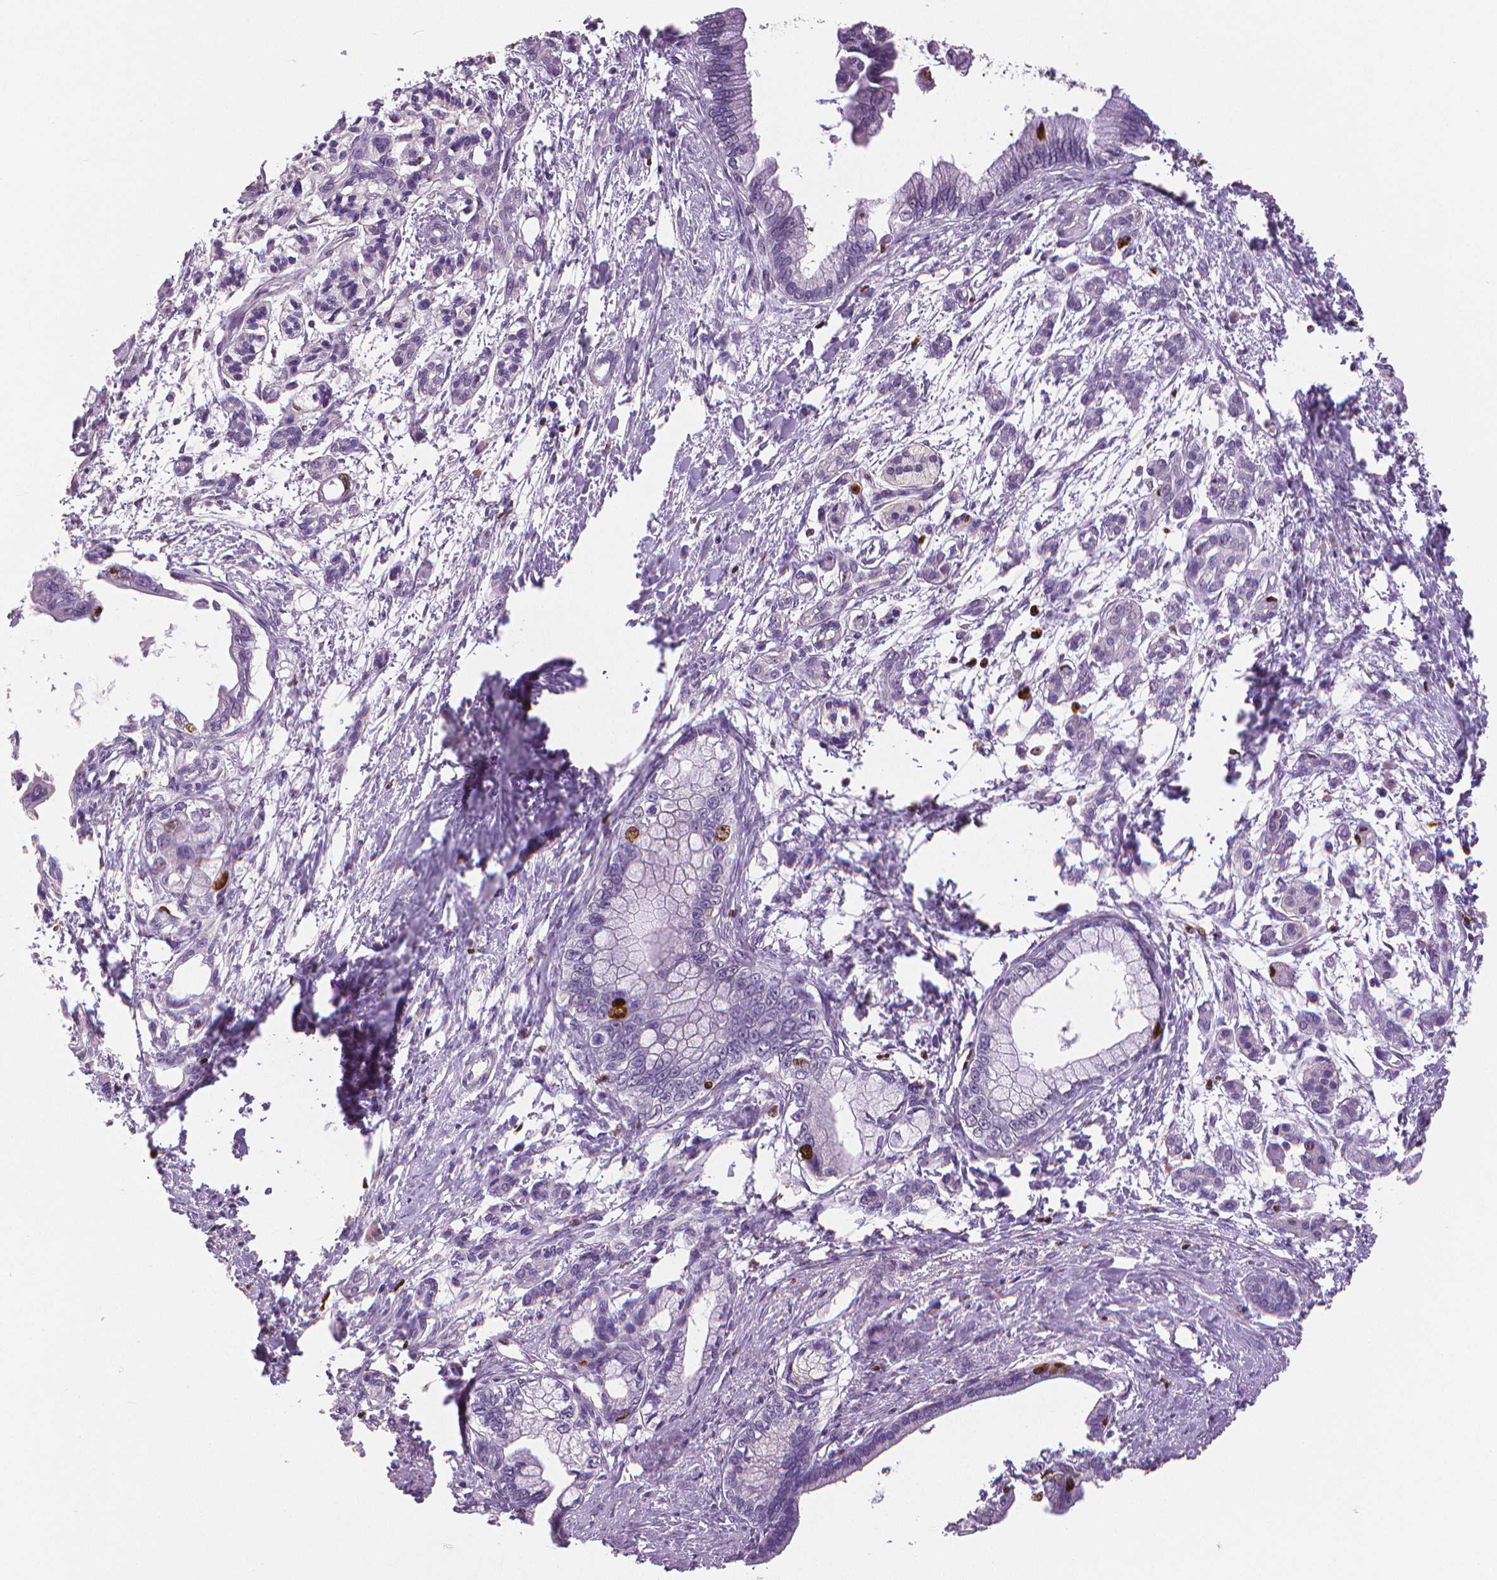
{"staining": {"intensity": "strong", "quantity": "<25%", "location": "nuclear"}, "tissue": "pancreatic cancer", "cell_type": "Tumor cells", "image_type": "cancer", "snomed": [{"axis": "morphology", "description": "Adenocarcinoma, NOS"}, {"axis": "topography", "description": "Pancreas"}], "caption": "Protein staining displays strong nuclear expression in about <25% of tumor cells in pancreatic adenocarcinoma. The staining was performed using DAB to visualize the protein expression in brown, while the nuclei were stained in blue with hematoxylin (Magnification: 20x).", "gene": "MKI67", "patient": {"sex": "male", "age": 61}}